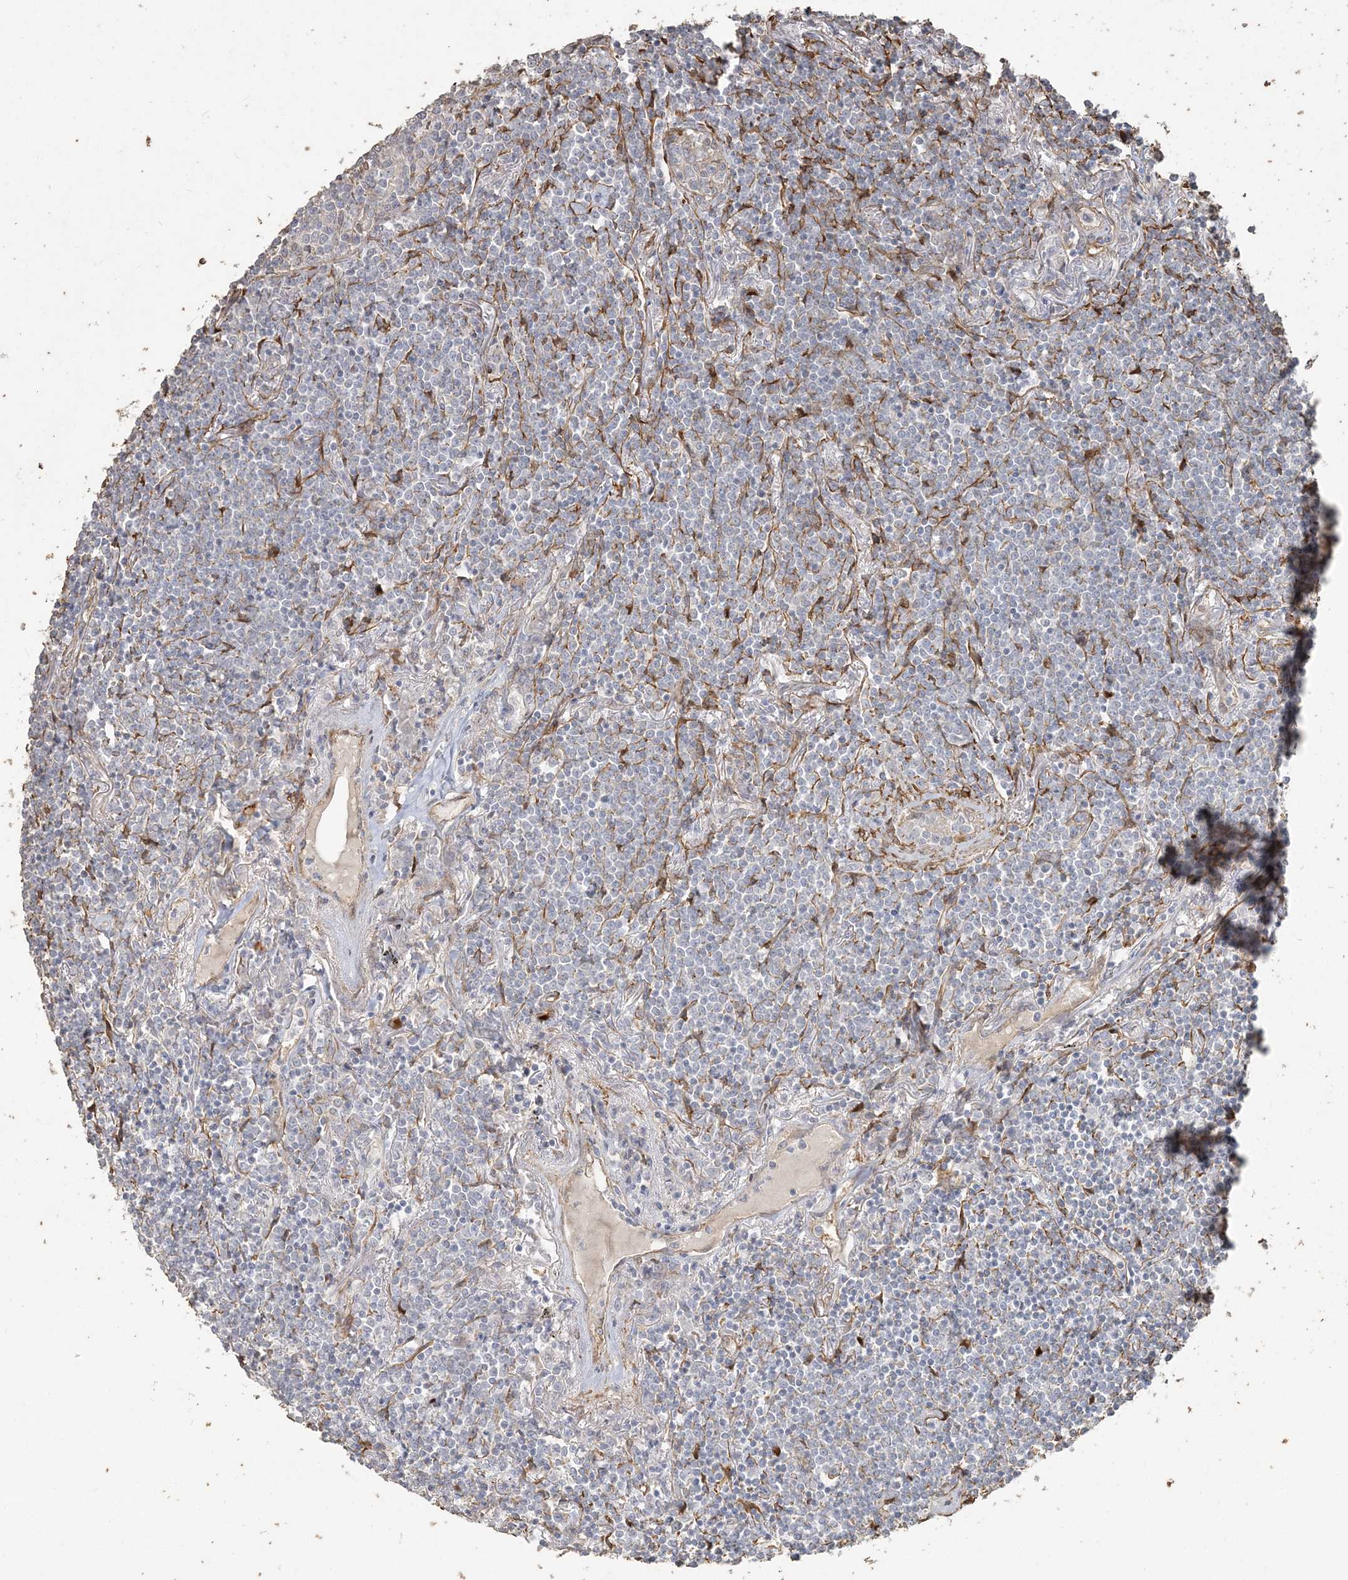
{"staining": {"intensity": "negative", "quantity": "none", "location": "none"}, "tissue": "lymphoma", "cell_type": "Tumor cells", "image_type": "cancer", "snomed": [{"axis": "morphology", "description": "Malignant lymphoma, non-Hodgkin's type, Low grade"}, {"axis": "topography", "description": "Lung"}], "caption": "Immunohistochemistry (IHC) of low-grade malignant lymphoma, non-Hodgkin's type demonstrates no positivity in tumor cells.", "gene": "RNF145", "patient": {"sex": "female", "age": 71}}